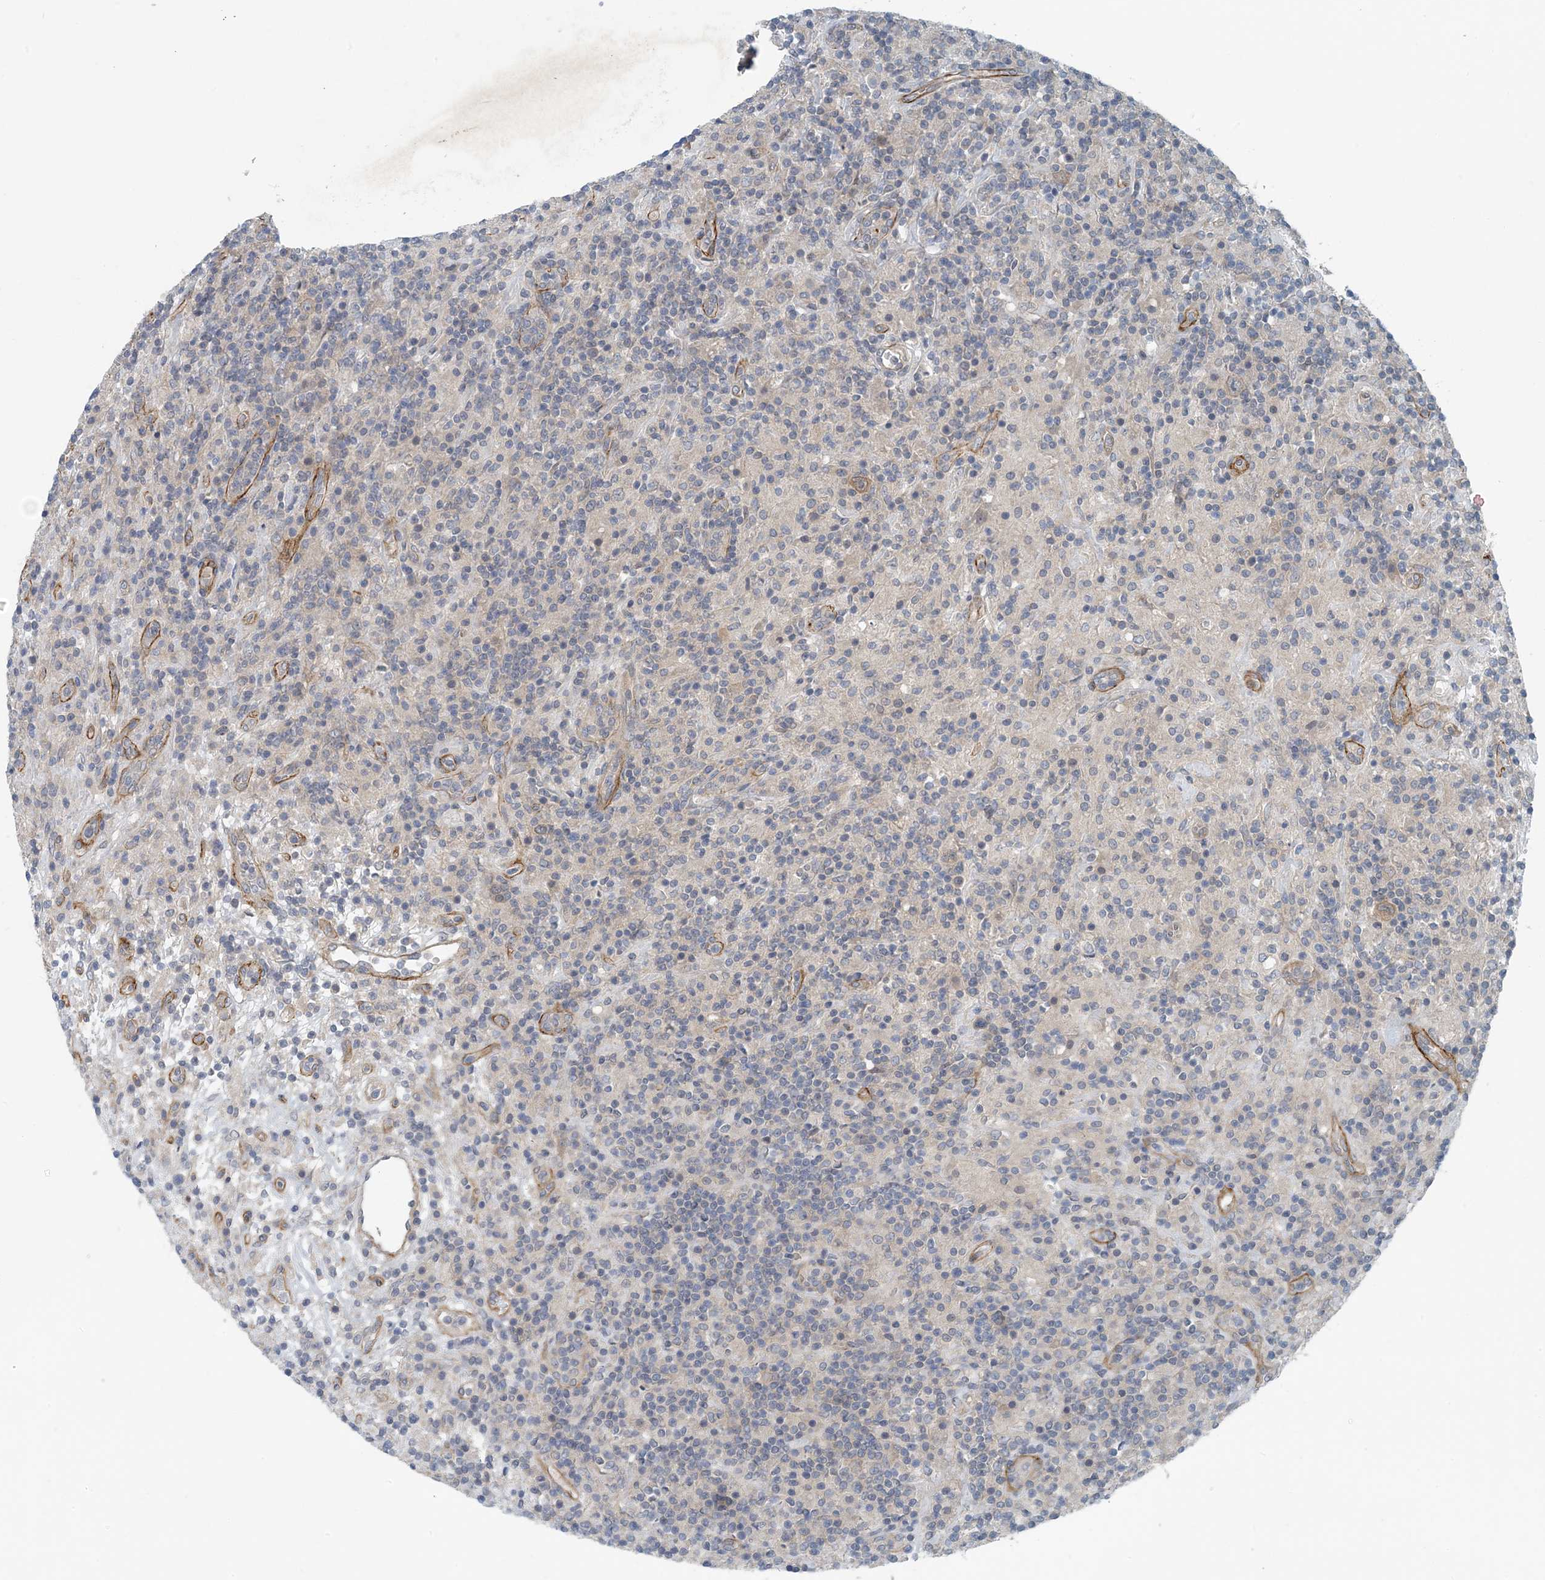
{"staining": {"intensity": "negative", "quantity": "none", "location": "none"}, "tissue": "lymphoma", "cell_type": "Tumor cells", "image_type": "cancer", "snomed": [{"axis": "morphology", "description": "Hodgkin's disease, NOS"}, {"axis": "topography", "description": "Lymph node"}], "caption": "Tumor cells show no significant protein expression in Hodgkin's disease. The staining is performed using DAB (3,3'-diaminobenzidine) brown chromogen with nuclei counter-stained in using hematoxylin.", "gene": "HIKESHI", "patient": {"sex": "male", "age": 70}}